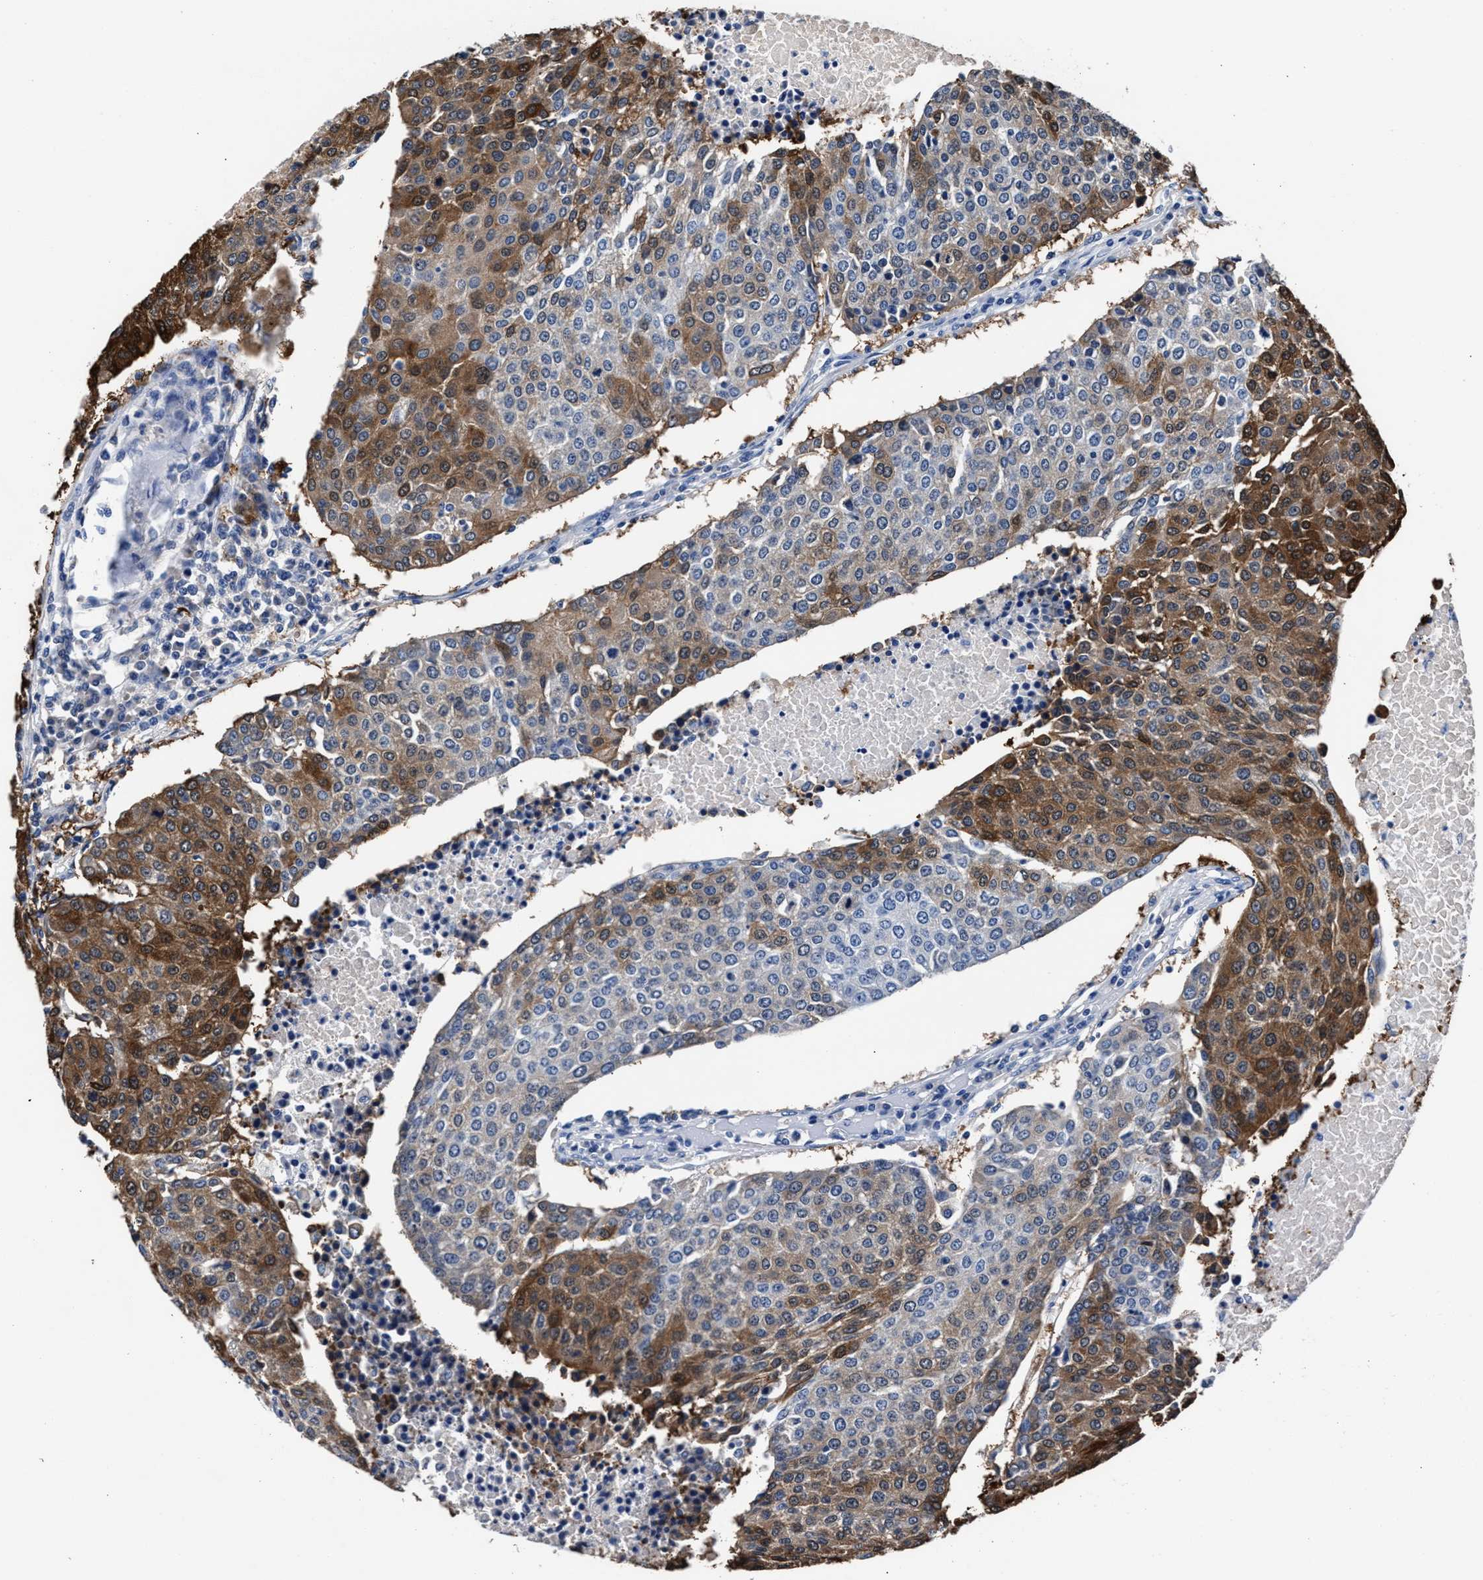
{"staining": {"intensity": "moderate", "quantity": ">75%", "location": "cytoplasmic/membranous"}, "tissue": "urothelial cancer", "cell_type": "Tumor cells", "image_type": "cancer", "snomed": [{"axis": "morphology", "description": "Urothelial carcinoma, High grade"}, {"axis": "topography", "description": "Urinary bladder"}], "caption": "The immunohistochemical stain labels moderate cytoplasmic/membranous expression in tumor cells of urothelial carcinoma (high-grade) tissue.", "gene": "GSTM1", "patient": {"sex": "female", "age": 85}}